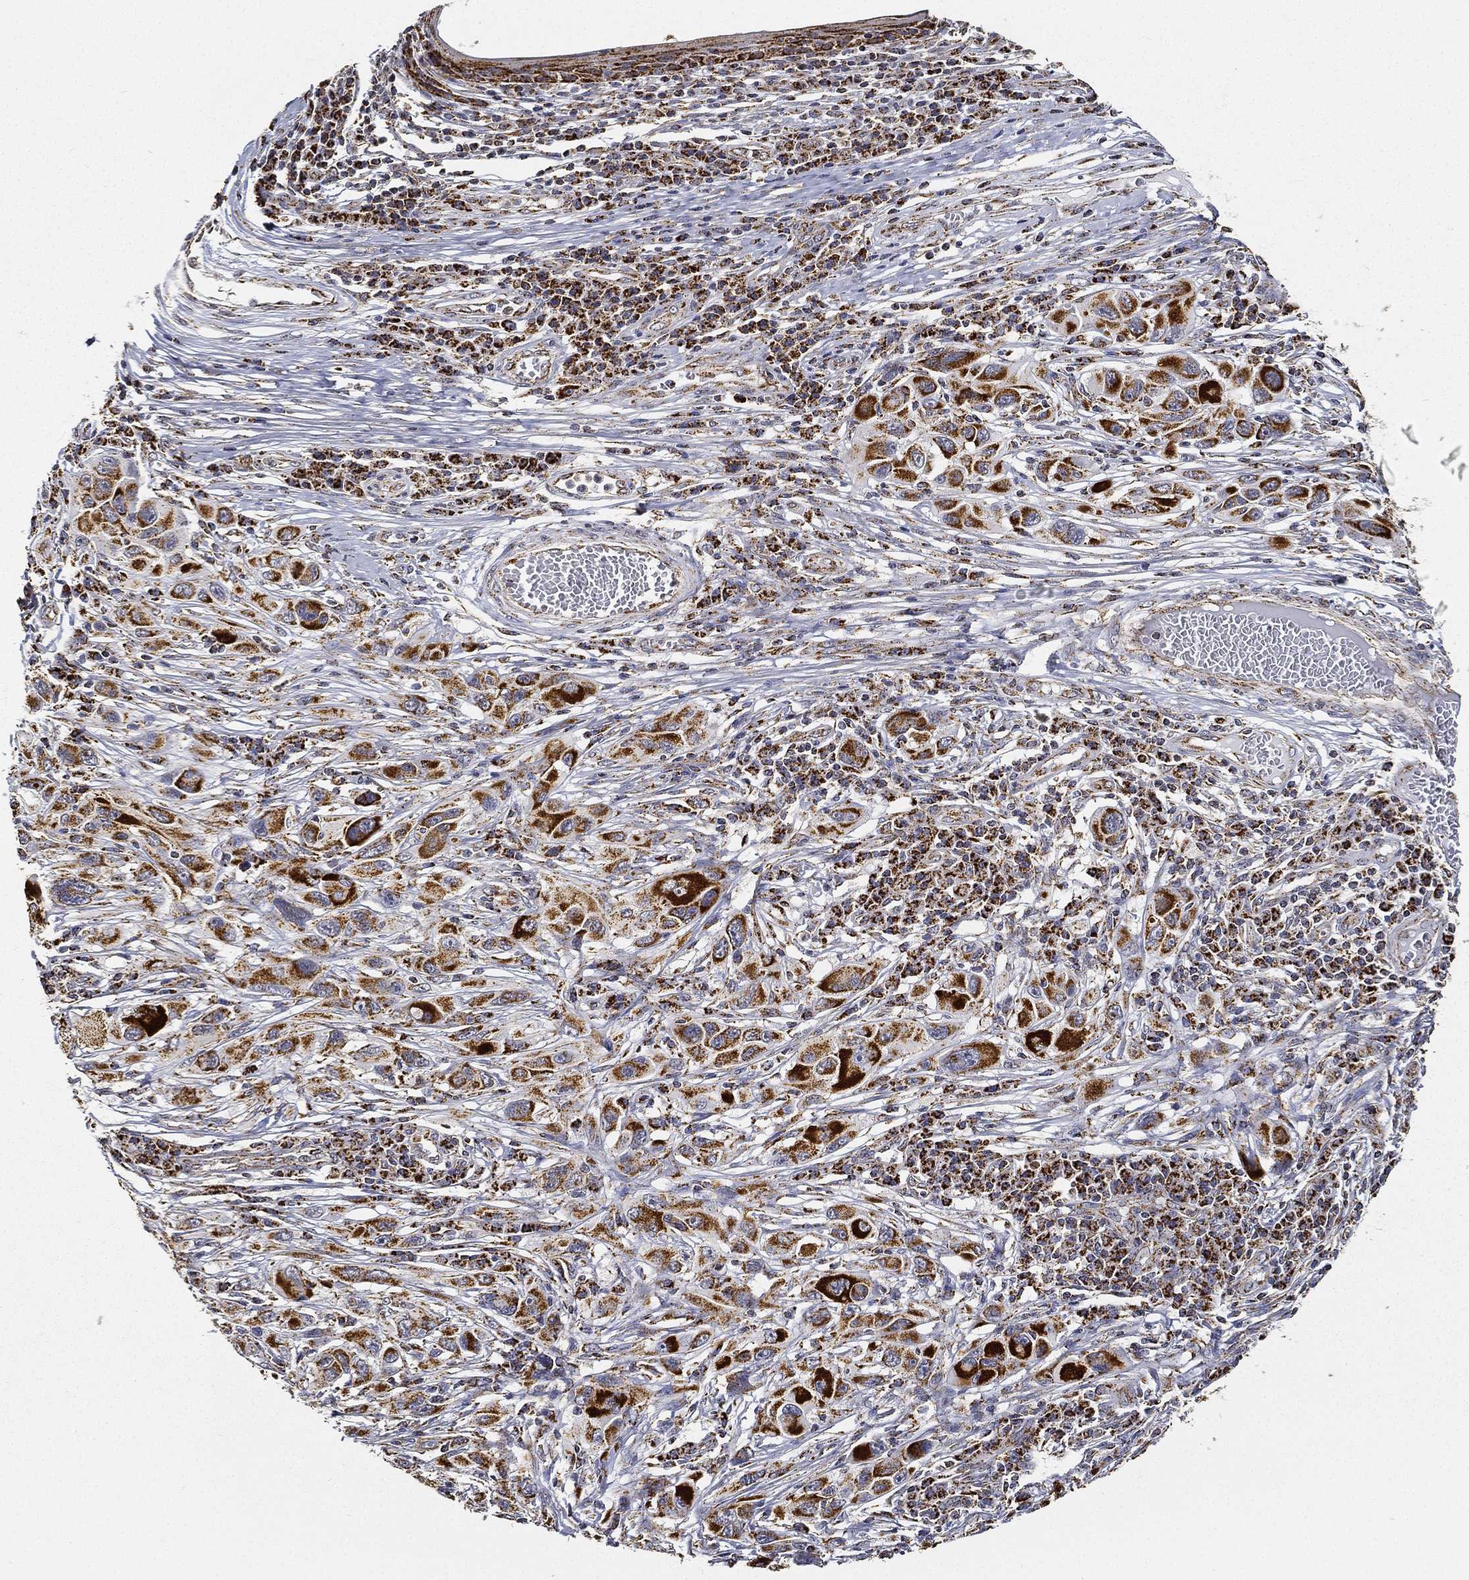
{"staining": {"intensity": "strong", "quantity": ">75%", "location": "cytoplasmic/membranous"}, "tissue": "melanoma", "cell_type": "Tumor cells", "image_type": "cancer", "snomed": [{"axis": "morphology", "description": "Malignant melanoma, NOS"}, {"axis": "topography", "description": "Skin"}], "caption": "A high amount of strong cytoplasmic/membranous staining is identified in about >75% of tumor cells in melanoma tissue.", "gene": "NDUFAB1", "patient": {"sex": "male", "age": 53}}